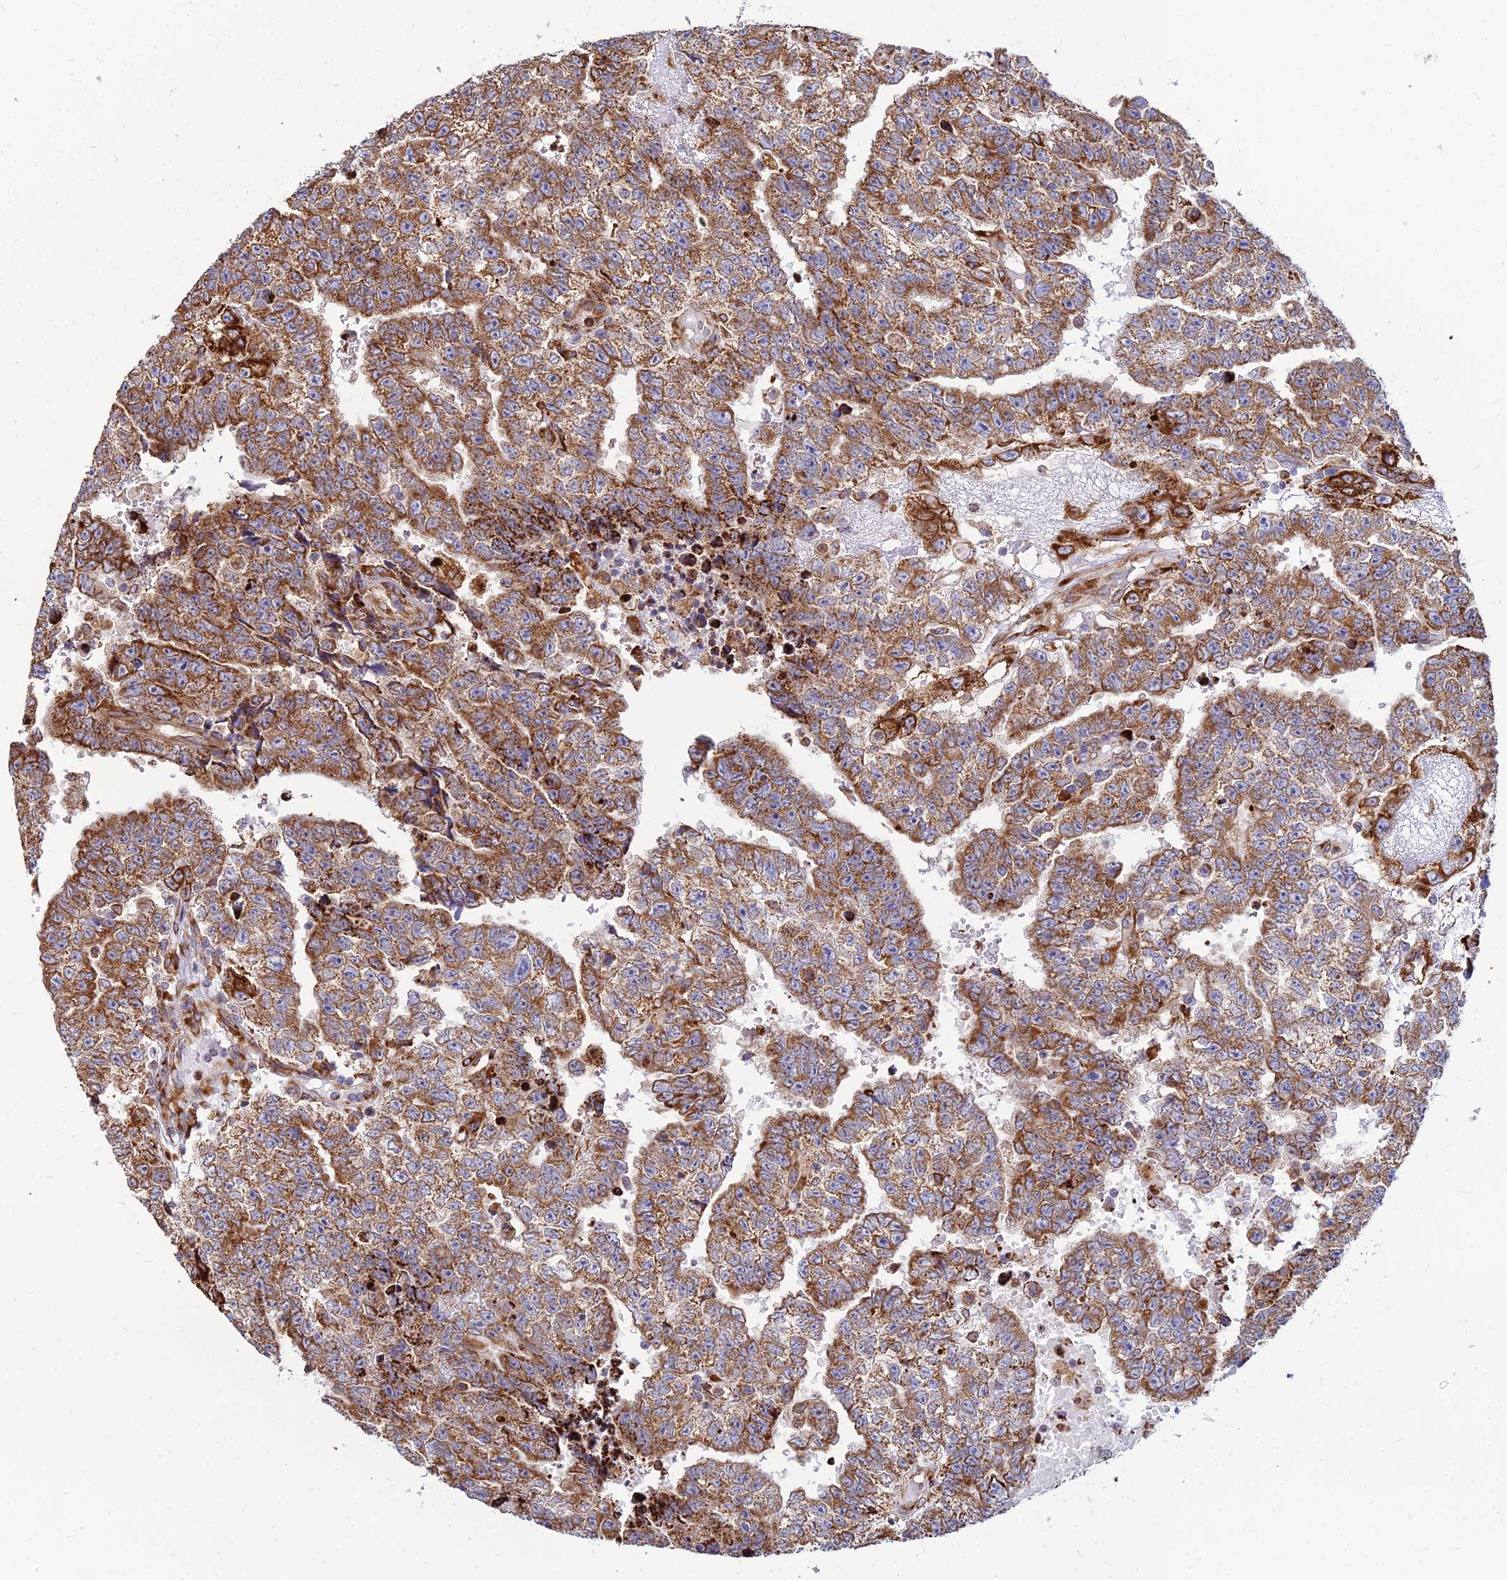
{"staining": {"intensity": "moderate", "quantity": ">75%", "location": "cytoplasmic/membranous"}, "tissue": "testis cancer", "cell_type": "Tumor cells", "image_type": "cancer", "snomed": [{"axis": "morphology", "description": "Carcinoma, Embryonal, NOS"}, {"axis": "topography", "description": "Testis"}], "caption": "Immunohistochemical staining of human testis embryonal carcinoma reveals moderate cytoplasmic/membranous protein expression in about >75% of tumor cells.", "gene": "CCT6B", "patient": {"sex": "male", "age": 25}}